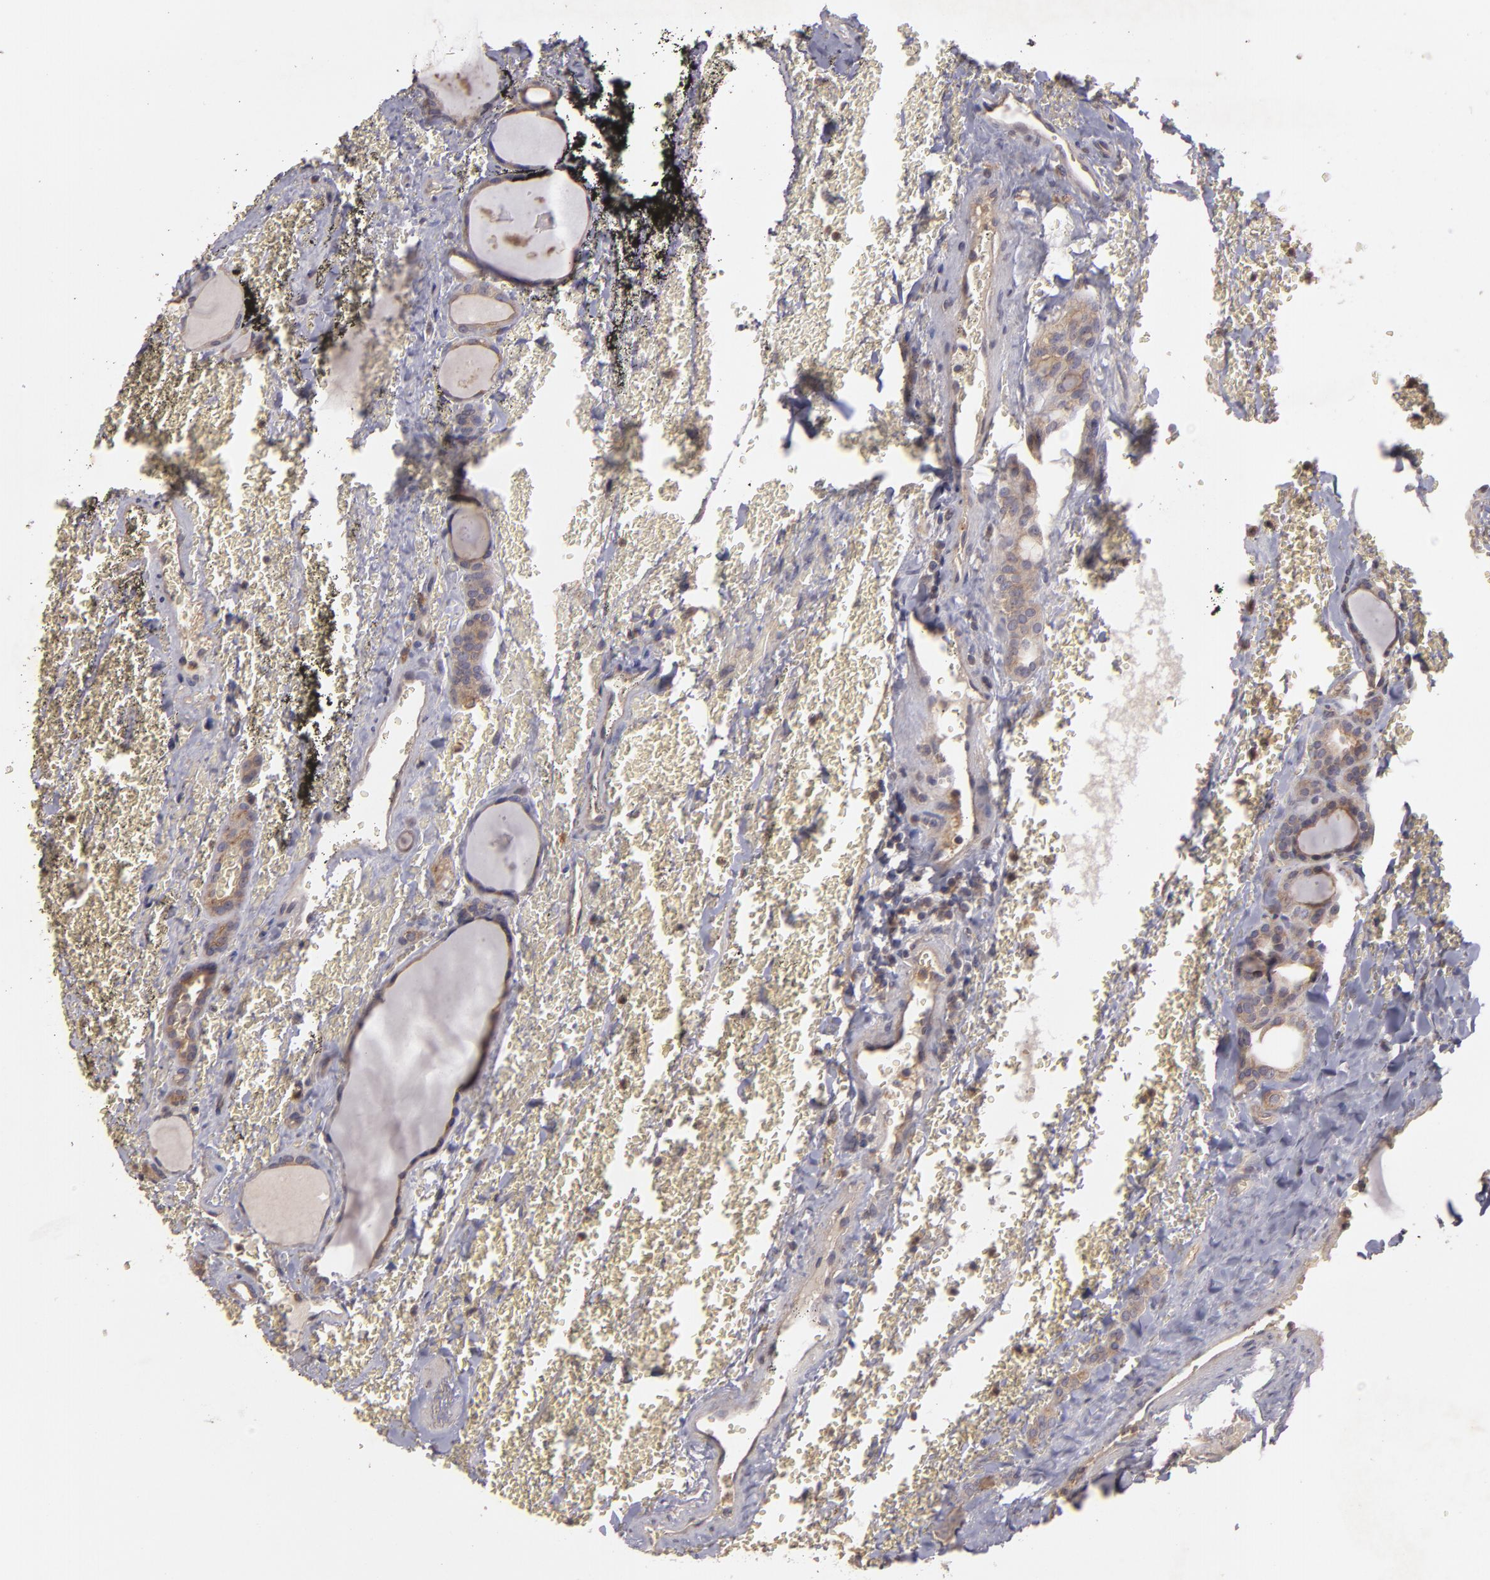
{"staining": {"intensity": "weak", "quantity": ">75%", "location": "cytoplasmic/membranous"}, "tissue": "thyroid cancer", "cell_type": "Tumor cells", "image_type": "cancer", "snomed": [{"axis": "morphology", "description": "Carcinoma, NOS"}, {"axis": "topography", "description": "Thyroid gland"}], "caption": "A micrograph of human thyroid cancer (carcinoma) stained for a protein exhibits weak cytoplasmic/membranous brown staining in tumor cells.", "gene": "HRAS", "patient": {"sex": "male", "age": 76}}